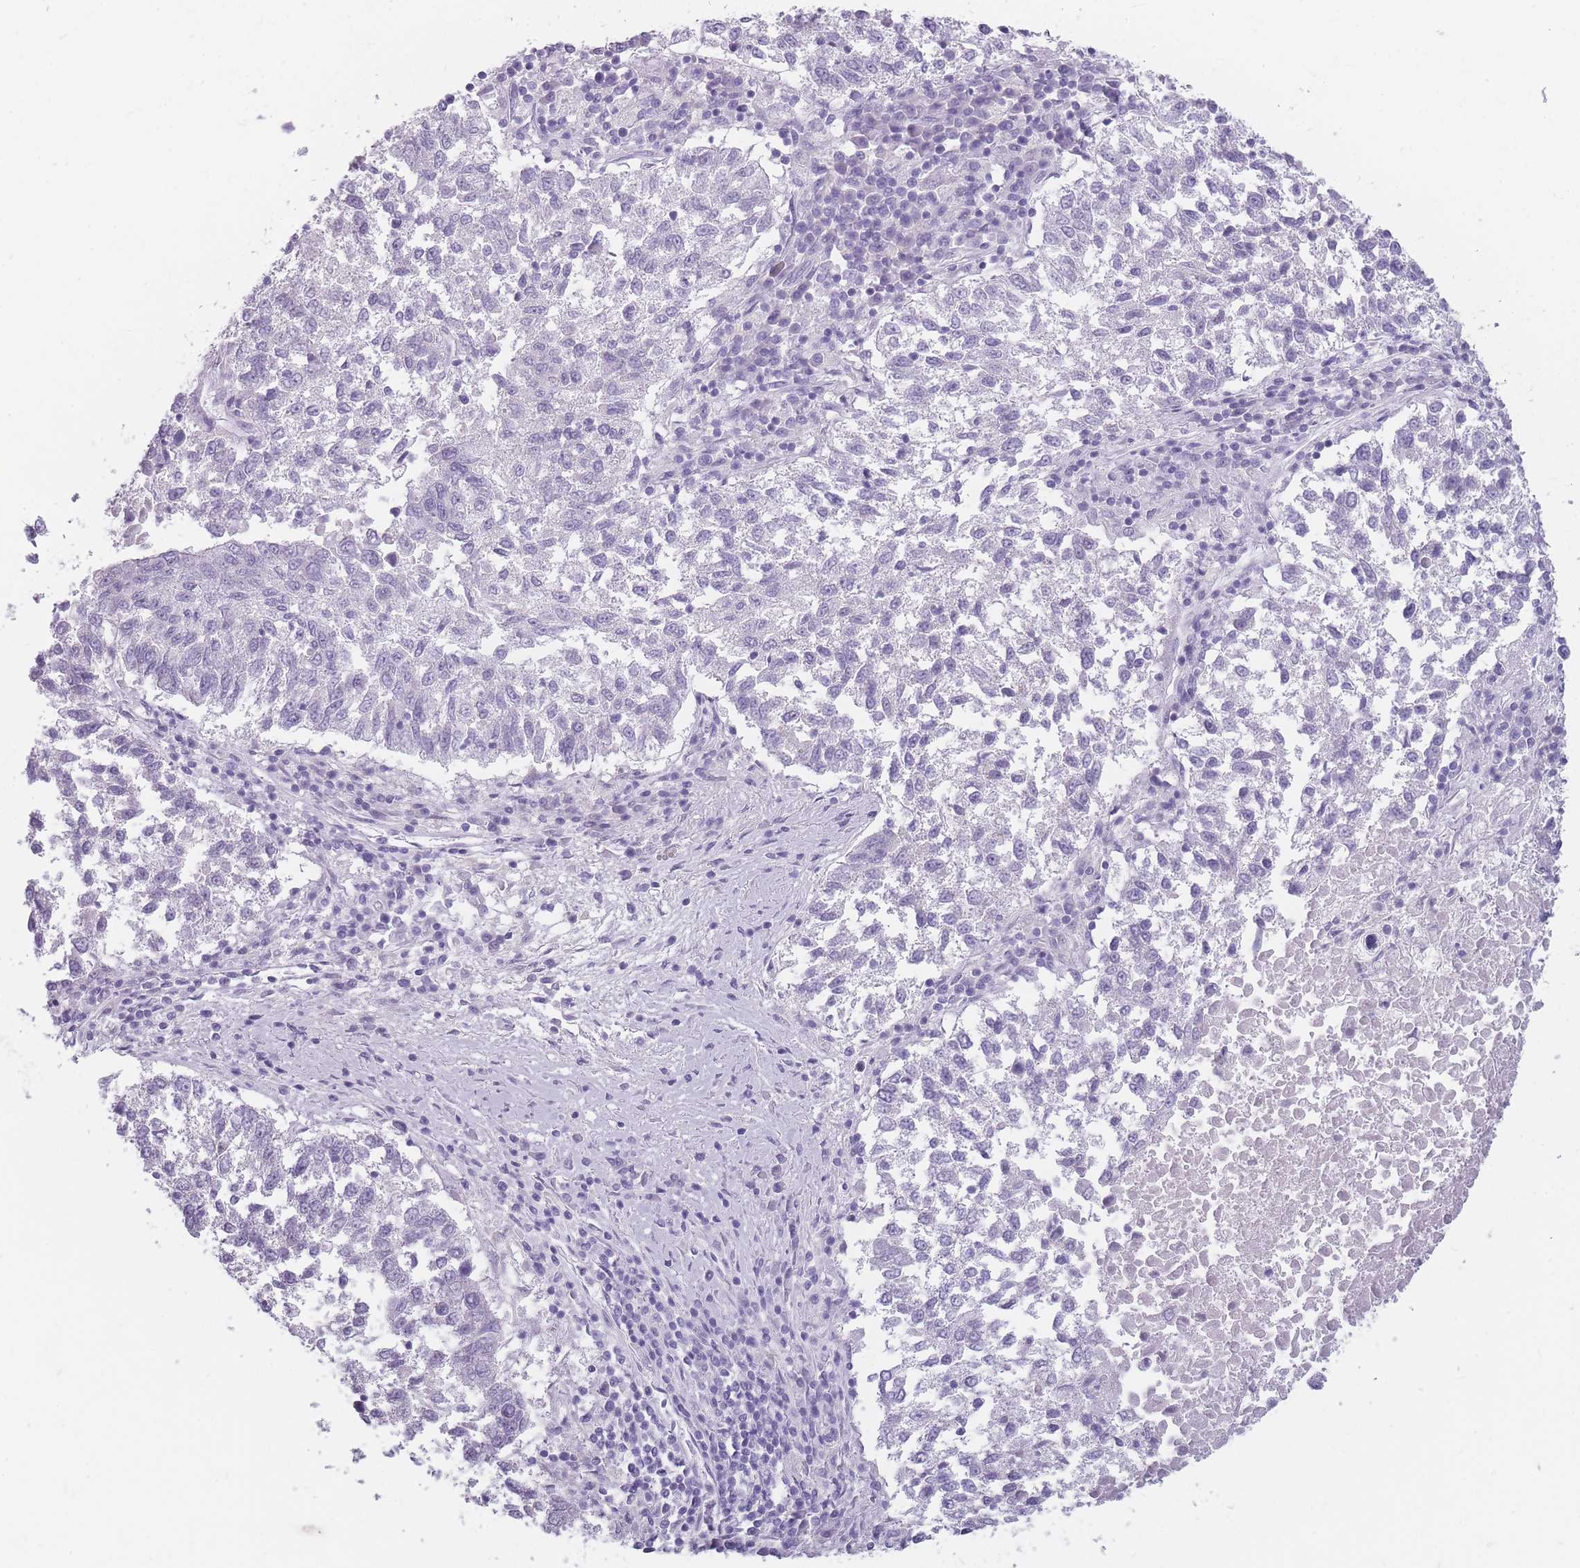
{"staining": {"intensity": "negative", "quantity": "none", "location": "none"}, "tissue": "lung cancer", "cell_type": "Tumor cells", "image_type": "cancer", "snomed": [{"axis": "morphology", "description": "Squamous cell carcinoma, NOS"}, {"axis": "topography", "description": "Lung"}], "caption": "Histopathology image shows no protein staining in tumor cells of lung squamous cell carcinoma tissue.", "gene": "CCNO", "patient": {"sex": "male", "age": 73}}